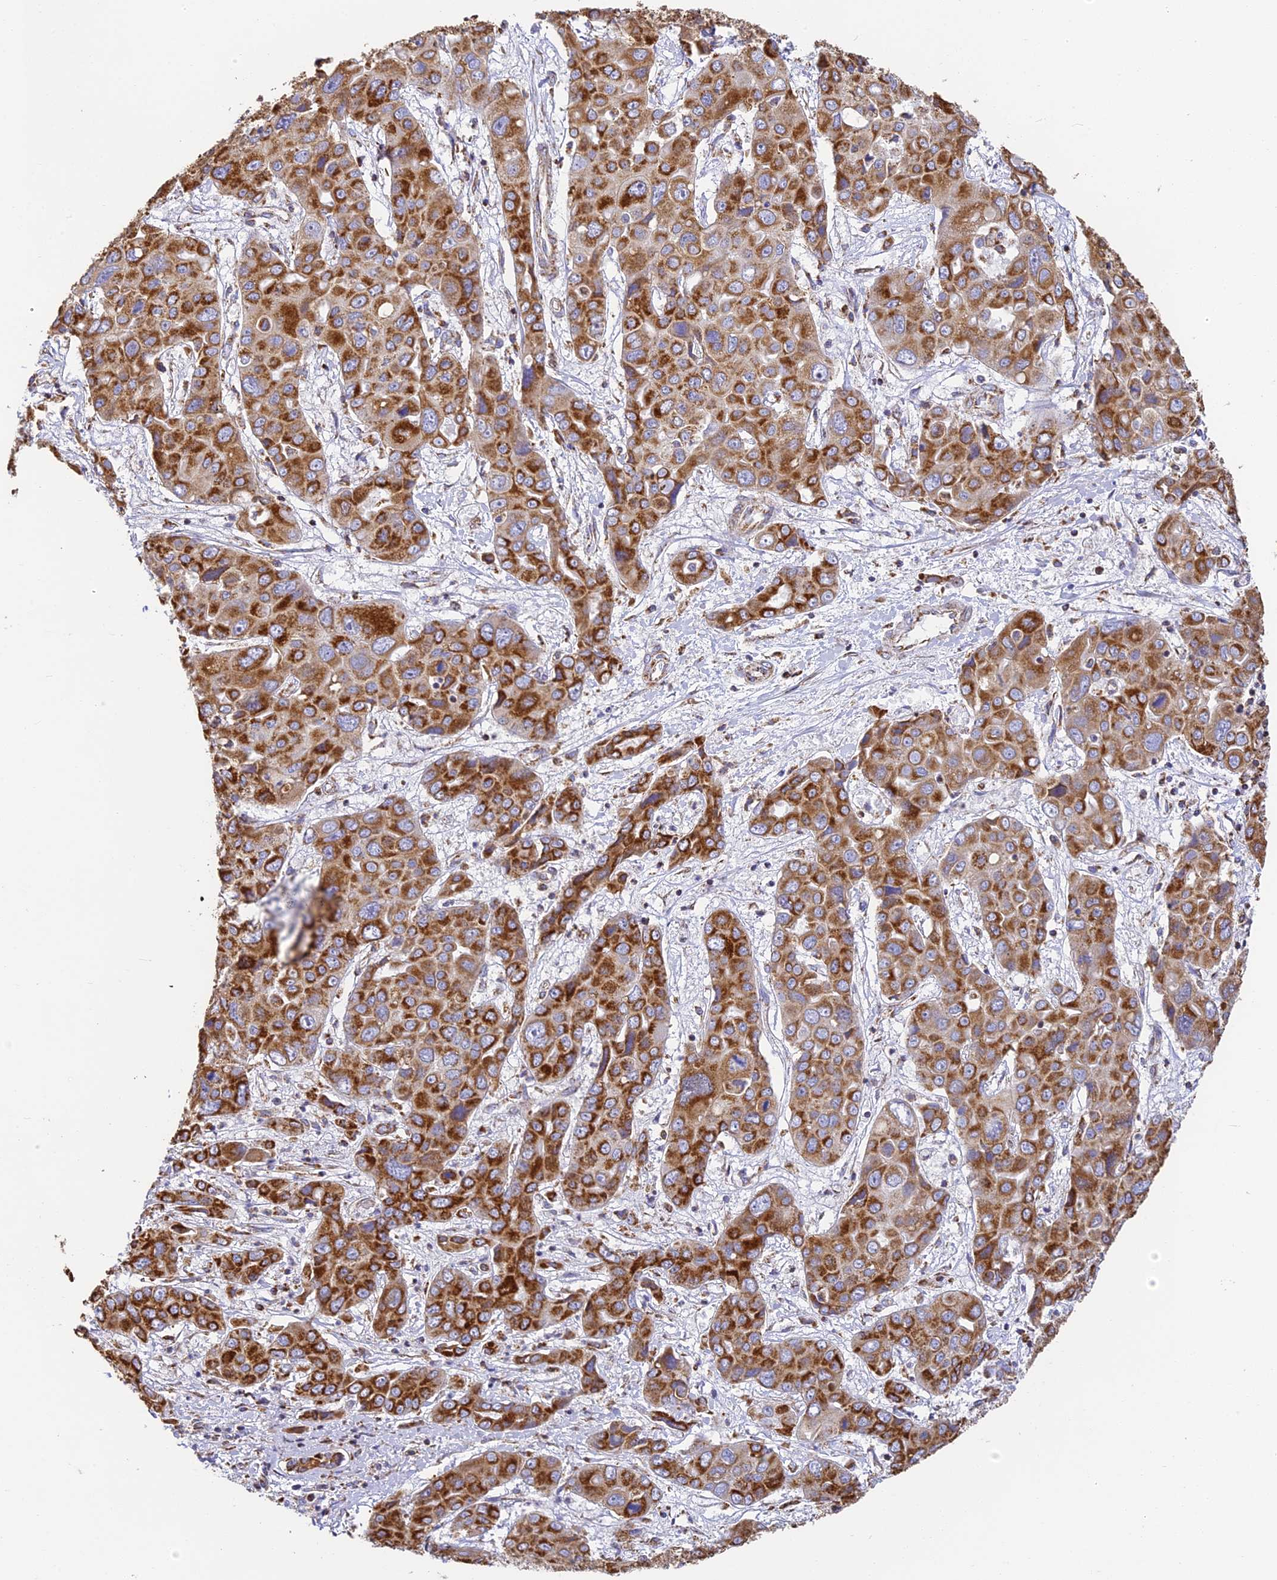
{"staining": {"intensity": "strong", "quantity": ">75%", "location": "cytoplasmic/membranous"}, "tissue": "liver cancer", "cell_type": "Tumor cells", "image_type": "cancer", "snomed": [{"axis": "morphology", "description": "Cholangiocarcinoma"}, {"axis": "topography", "description": "Liver"}], "caption": "Protein expression analysis of human liver cancer (cholangiocarcinoma) reveals strong cytoplasmic/membranous staining in about >75% of tumor cells.", "gene": "COX6C", "patient": {"sex": "male", "age": 67}}